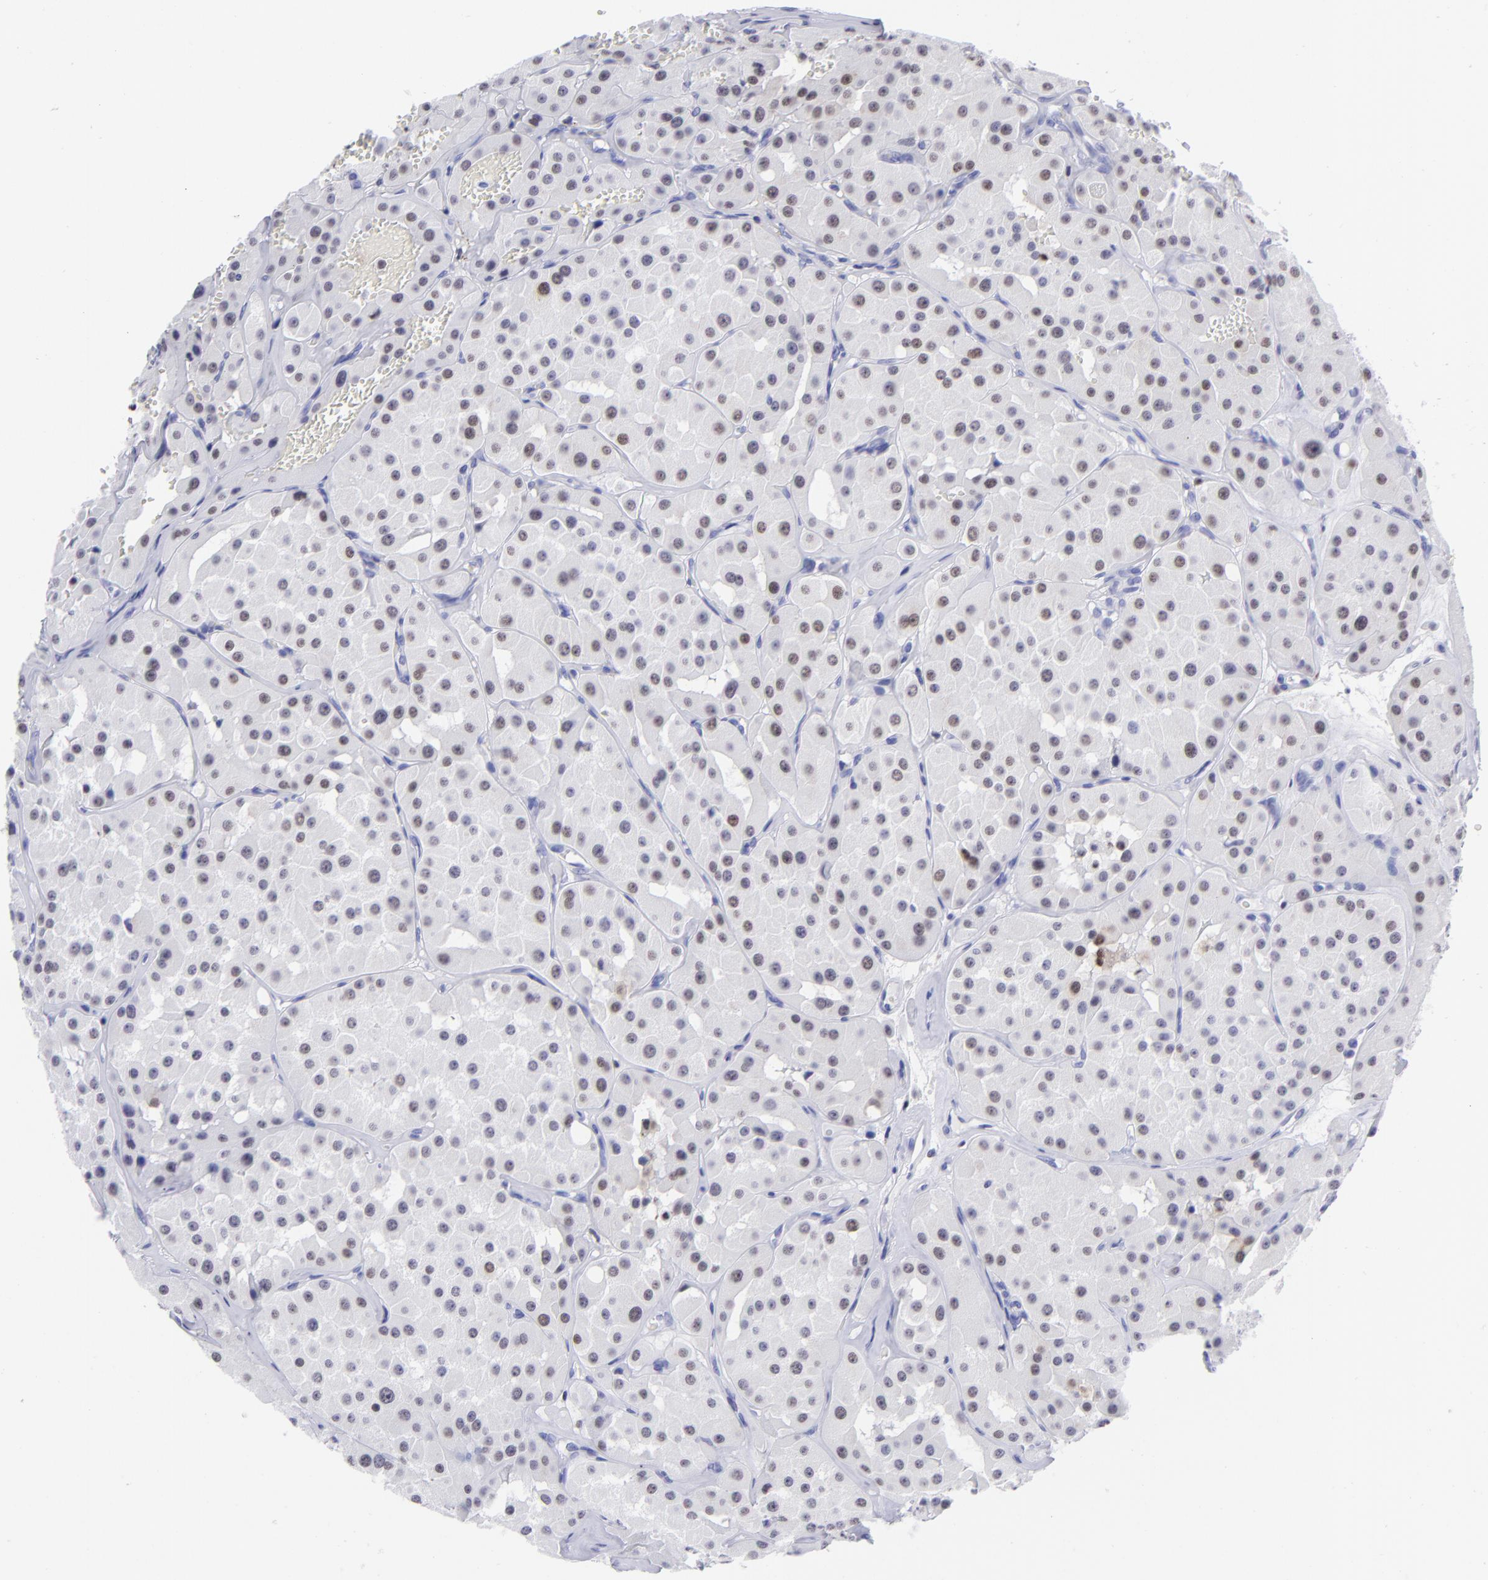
{"staining": {"intensity": "weak", "quantity": "<25%", "location": "nuclear"}, "tissue": "renal cancer", "cell_type": "Tumor cells", "image_type": "cancer", "snomed": [{"axis": "morphology", "description": "Adenocarcinoma, uncertain malignant potential"}, {"axis": "topography", "description": "Kidney"}], "caption": "High power microscopy photomicrograph of an immunohistochemistry (IHC) photomicrograph of renal adenocarcinoma,  uncertain malignant potential, revealing no significant expression in tumor cells.", "gene": "MITF", "patient": {"sex": "male", "age": 63}}